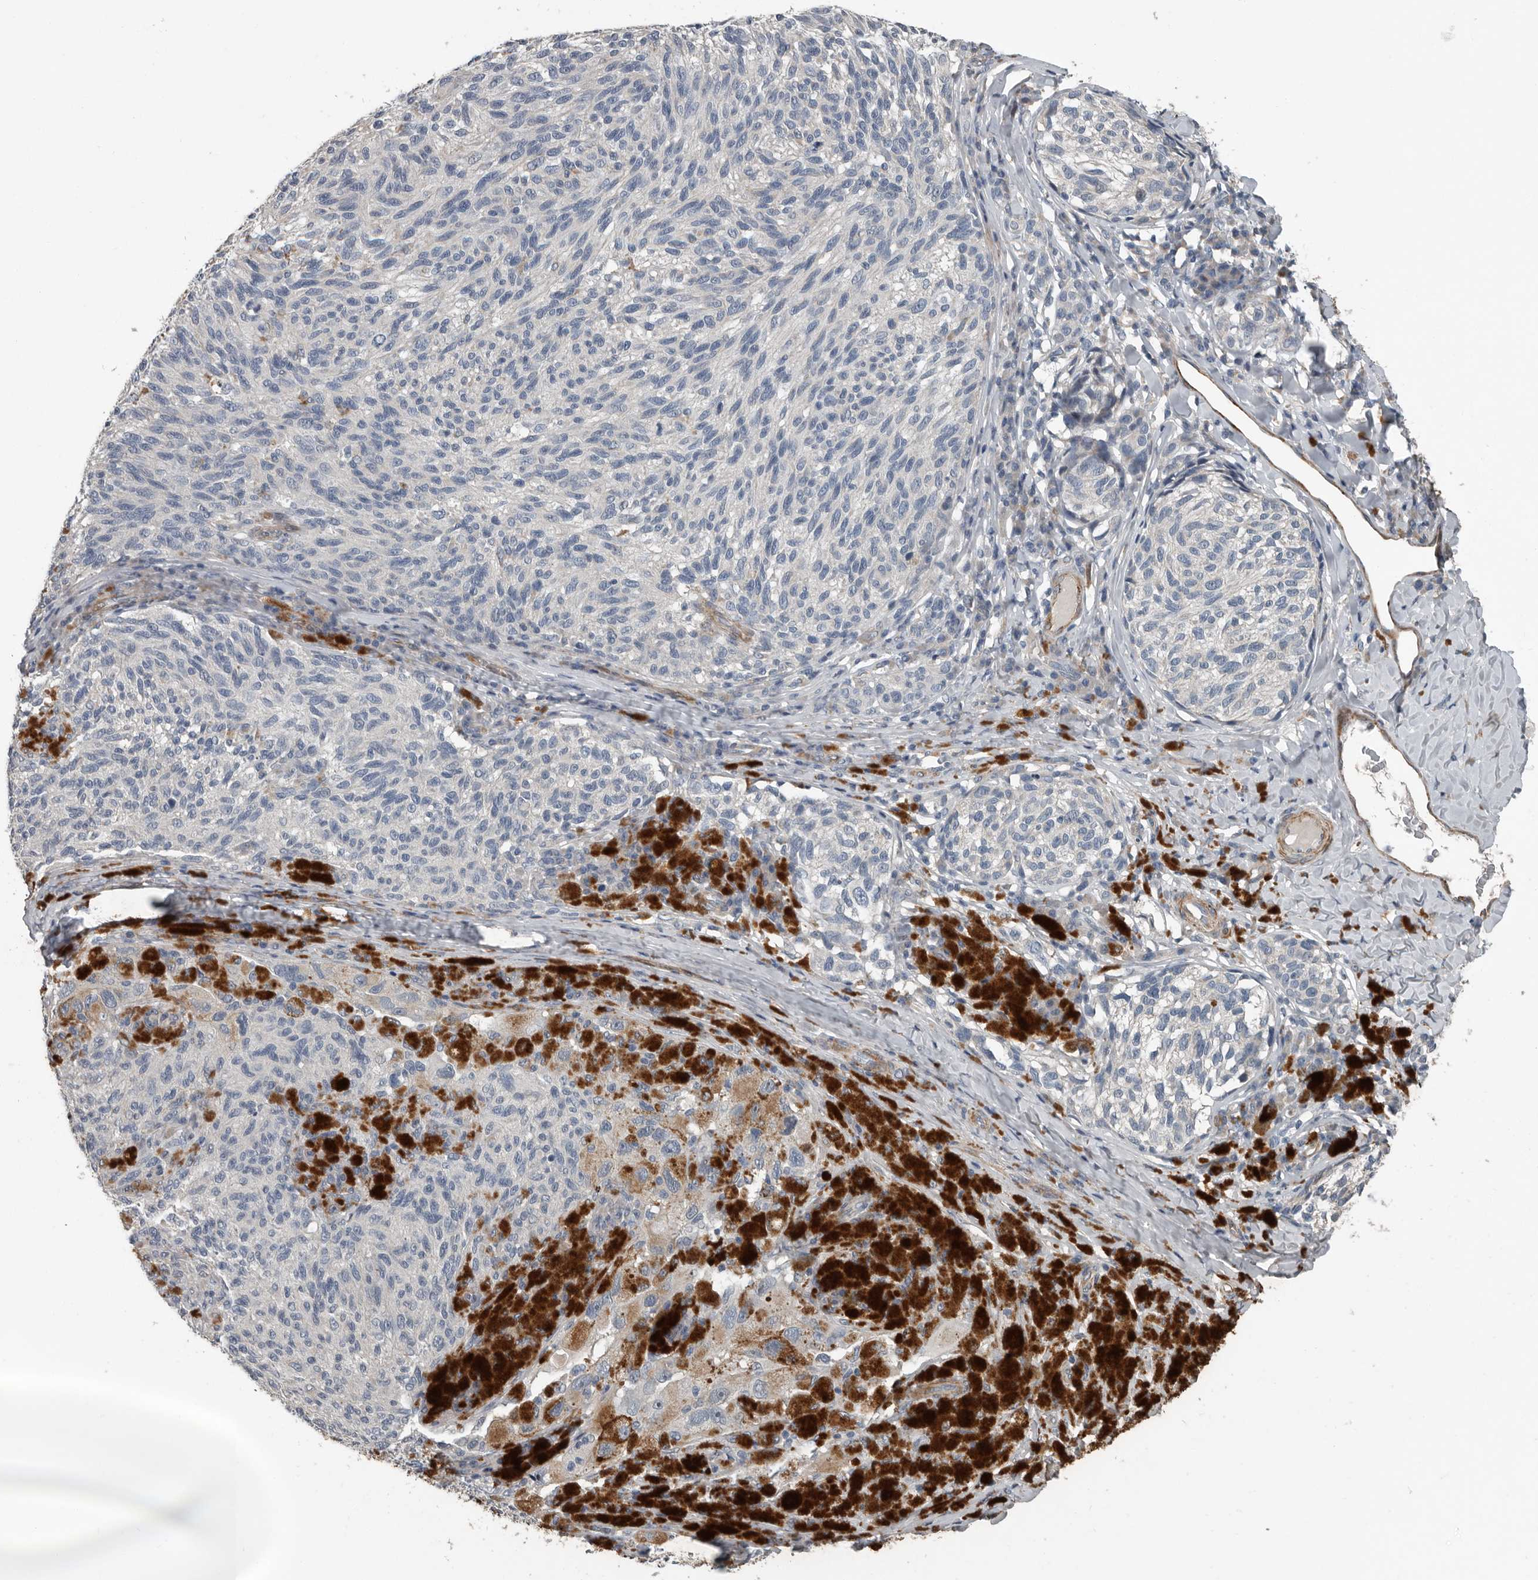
{"staining": {"intensity": "negative", "quantity": "none", "location": "none"}, "tissue": "melanoma", "cell_type": "Tumor cells", "image_type": "cancer", "snomed": [{"axis": "morphology", "description": "Malignant melanoma, NOS"}, {"axis": "topography", "description": "Skin"}], "caption": "There is no significant expression in tumor cells of malignant melanoma.", "gene": "DPY19L4", "patient": {"sex": "female", "age": 73}}